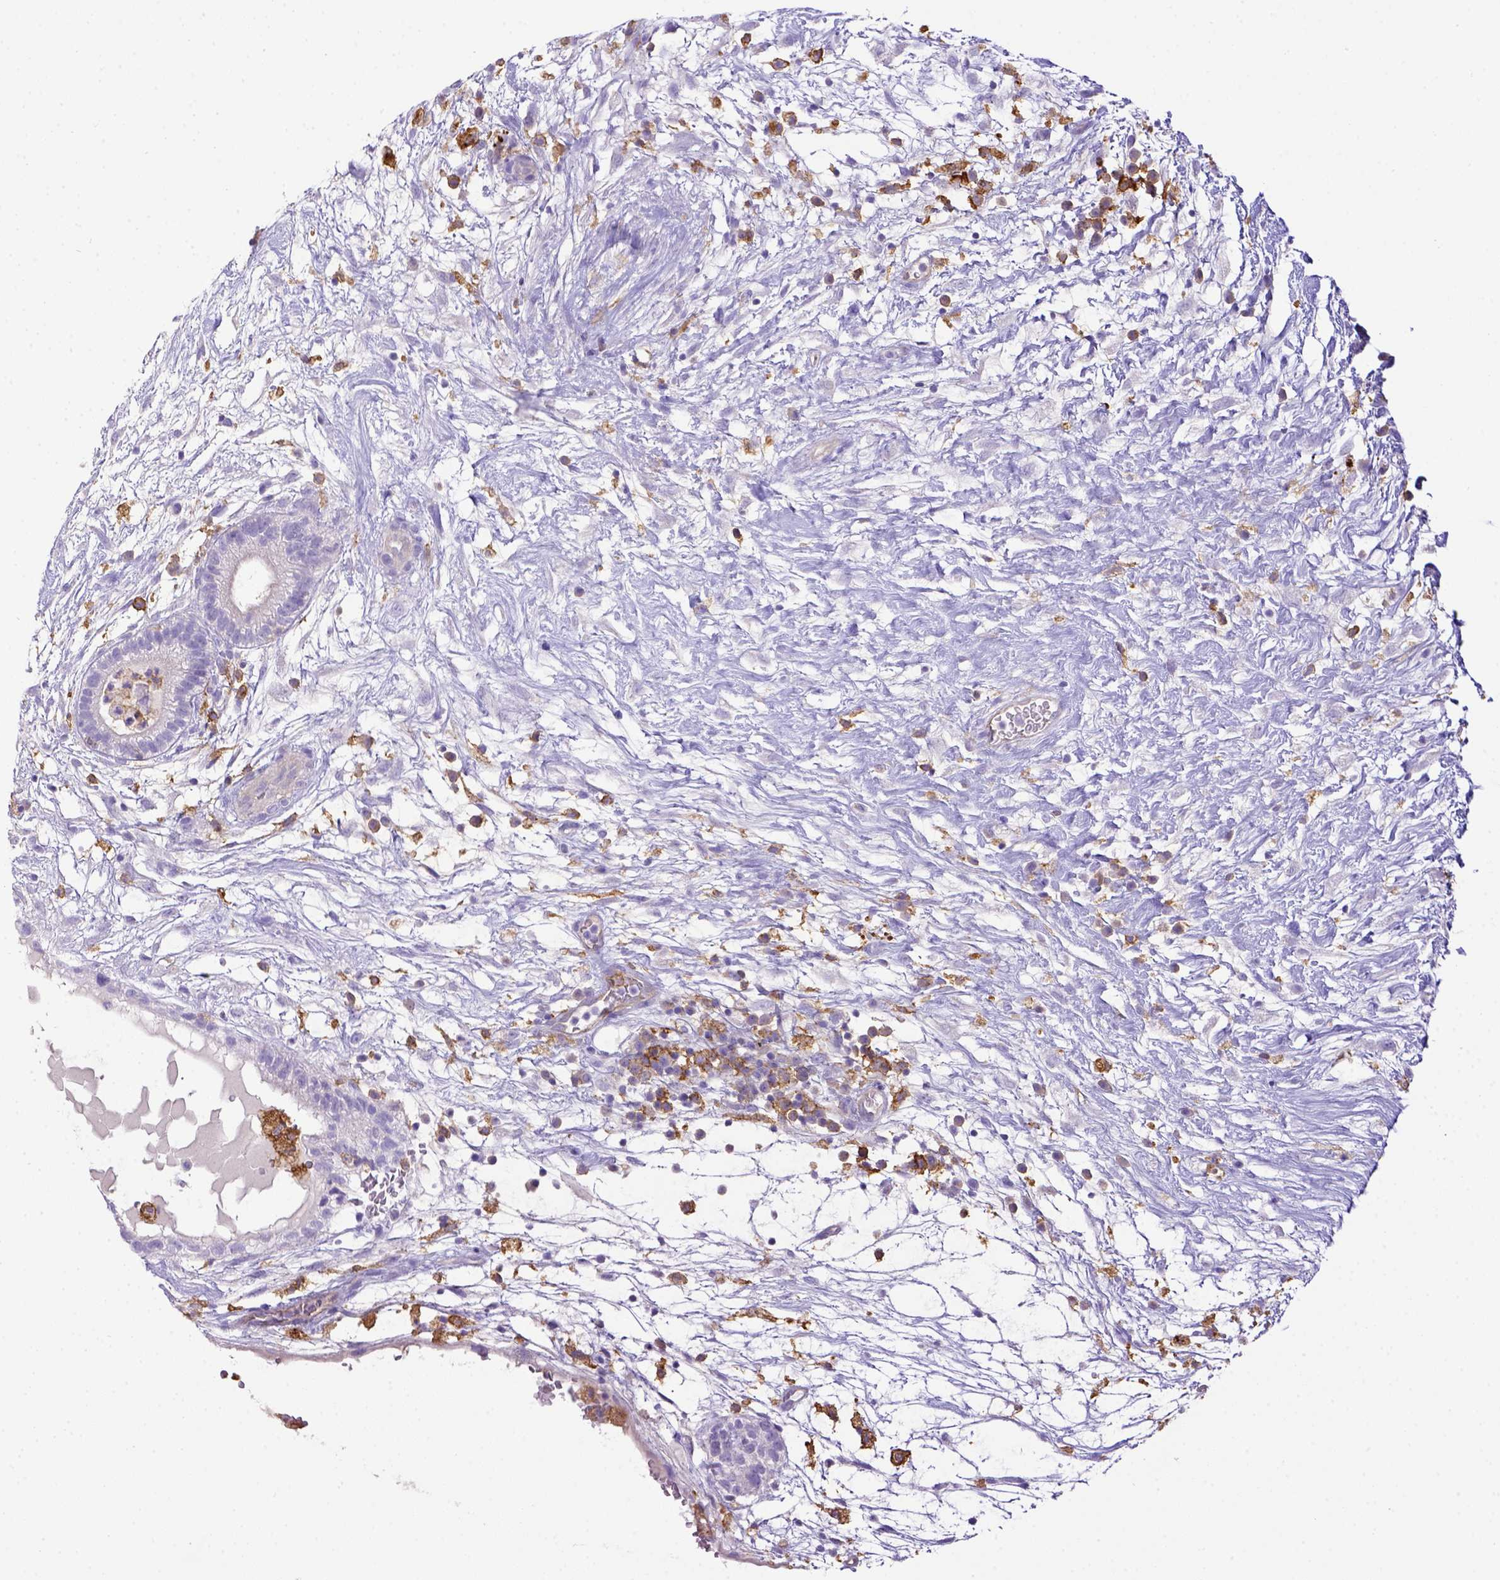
{"staining": {"intensity": "negative", "quantity": "none", "location": "none"}, "tissue": "testis cancer", "cell_type": "Tumor cells", "image_type": "cancer", "snomed": [{"axis": "morphology", "description": "Normal tissue, NOS"}, {"axis": "morphology", "description": "Carcinoma, Embryonal, NOS"}, {"axis": "topography", "description": "Testis"}], "caption": "IHC histopathology image of human testis embryonal carcinoma stained for a protein (brown), which shows no positivity in tumor cells. (Brightfield microscopy of DAB immunohistochemistry (IHC) at high magnification).", "gene": "CD40", "patient": {"sex": "male", "age": 32}}